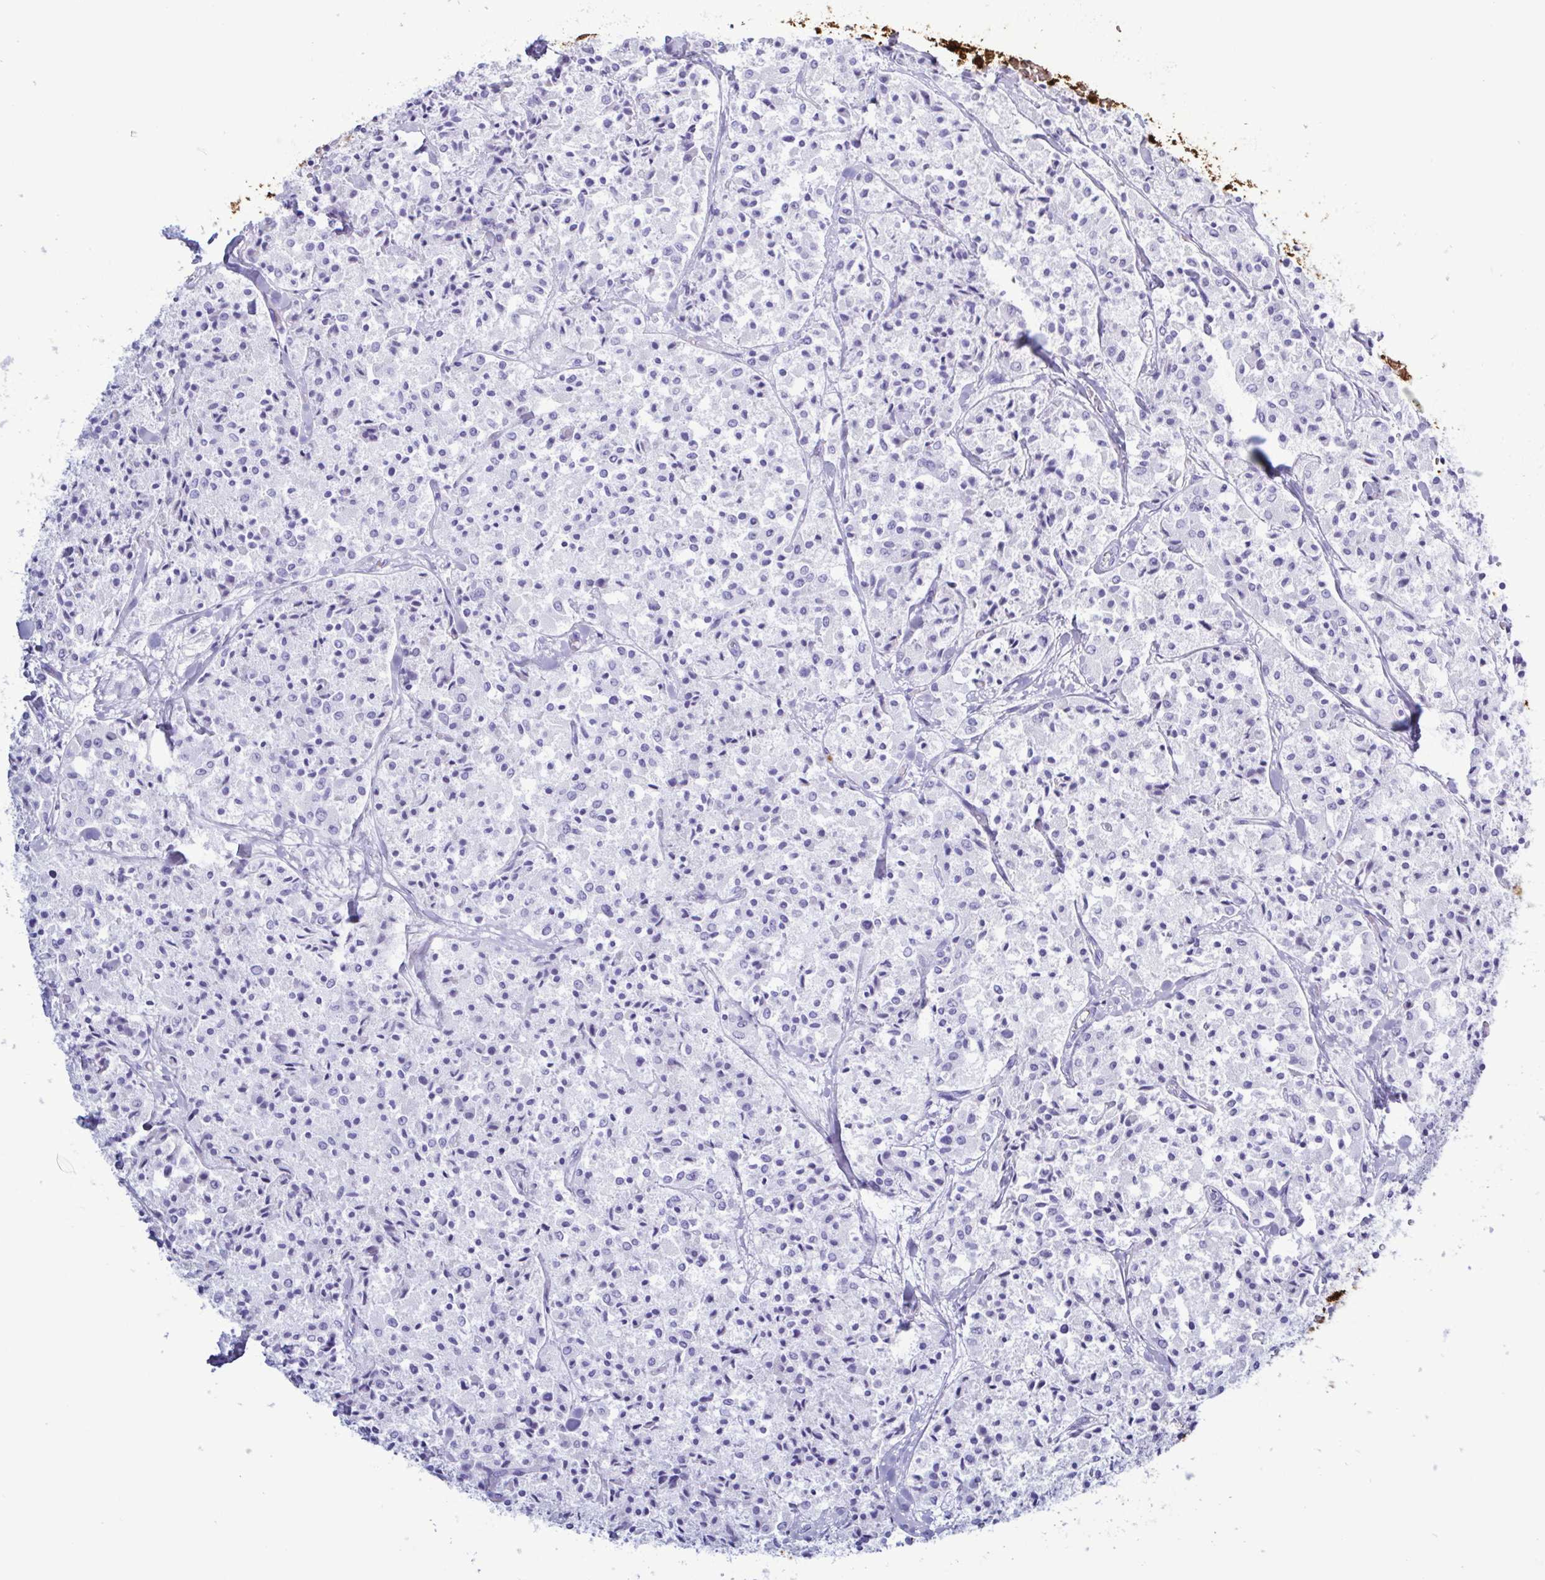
{"staining": {"intensity": "negative", "quantity": "none", "location": "none"}, "tissue": "carcinoid", "cell_type": "Tumor cells", "image_type": "cancer", "snomed": [{"axis": "morphology", "description": "Carcinoid, malignant, NOS"}, {"axis": "topography", "description": "Lung"}], "caption": "Carcinoid was stained to show a protein in brown. There is no significant staining in tumor cells. The staining is performed using DAB (3,3'-diaminobenzidine) brown chromogen with nuclei counter-stained in using hematoxylin.", "gene": "LTF", "patient": {"sex": "male", "age": 71}}